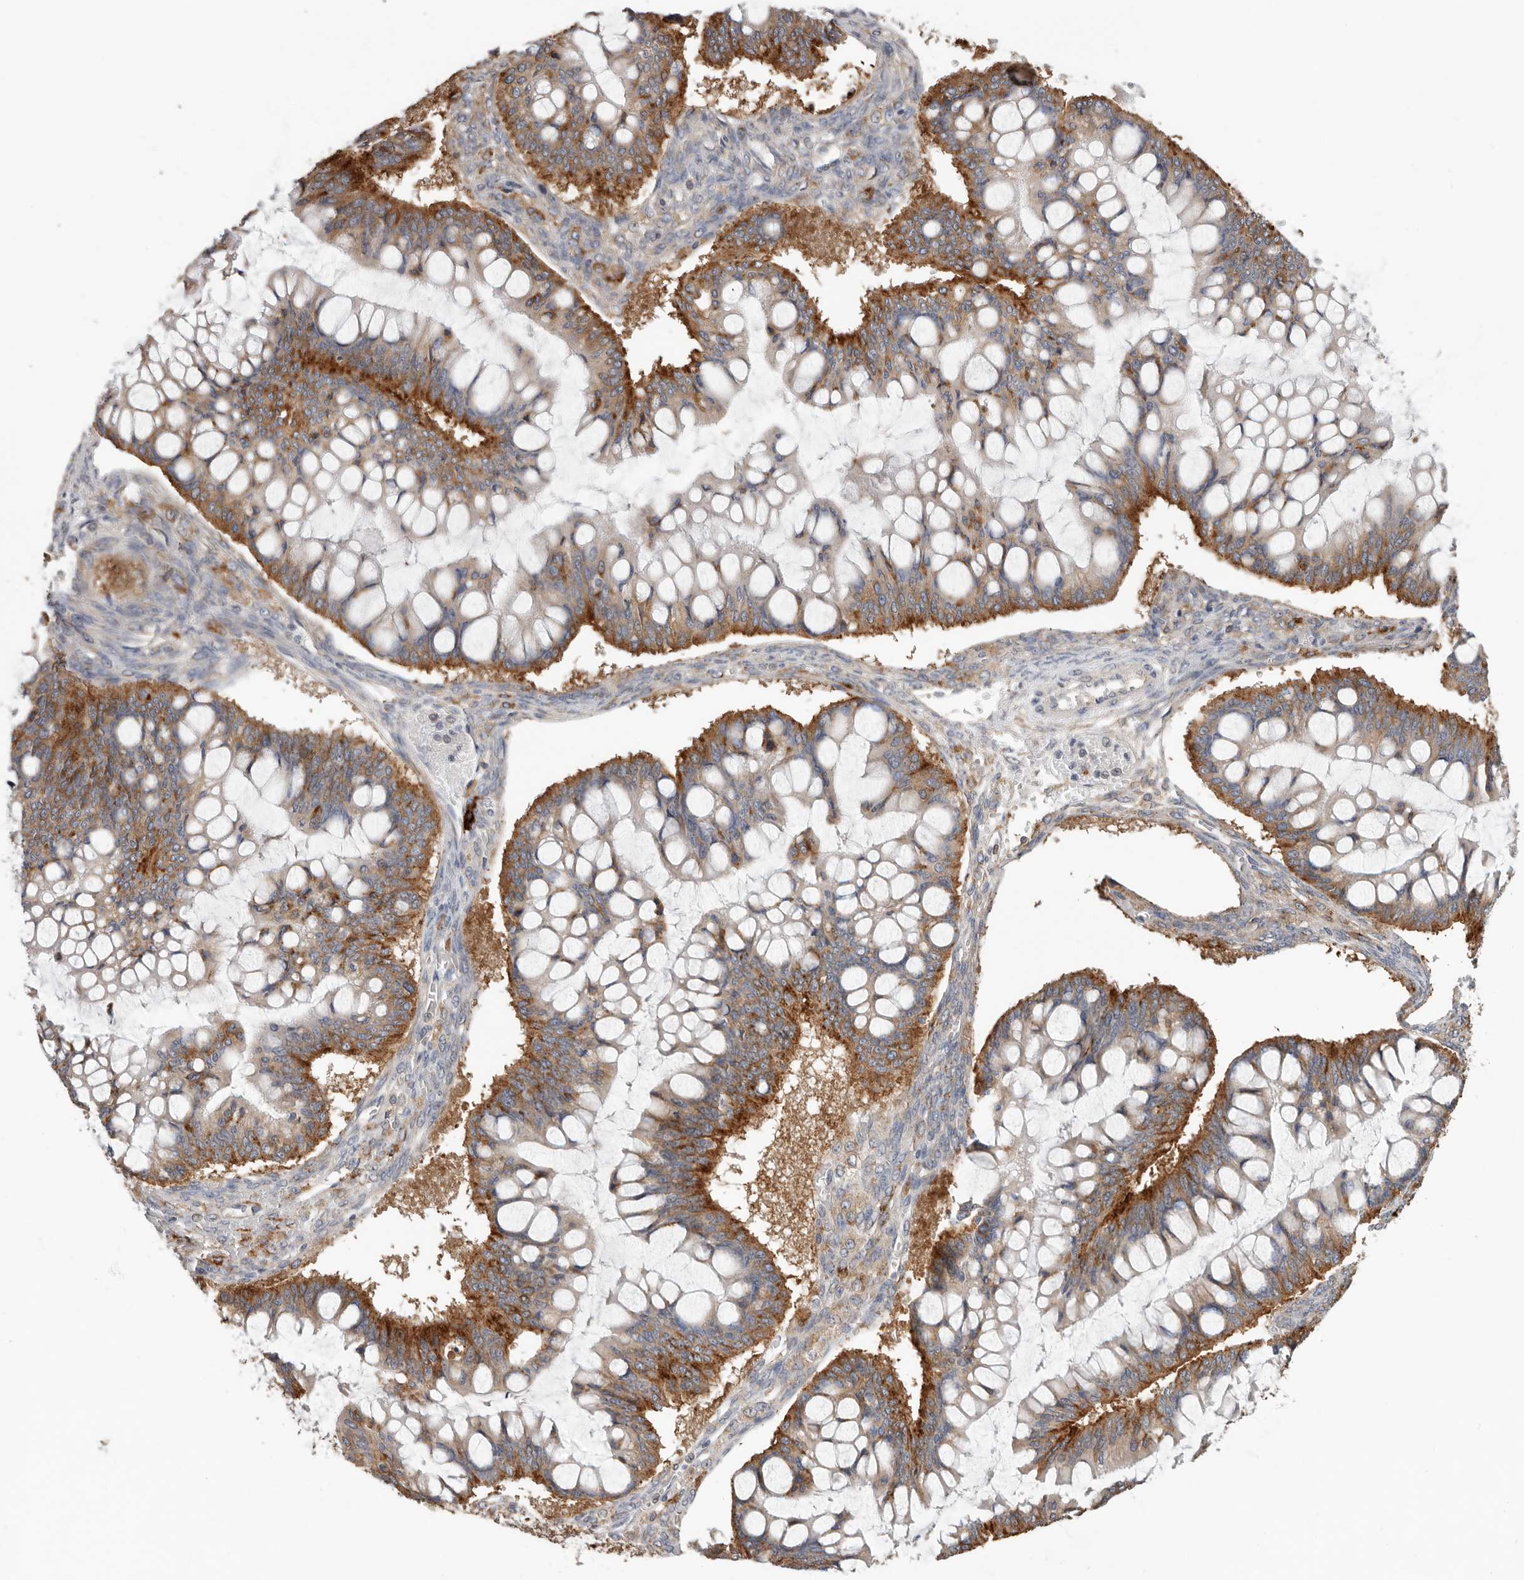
{"staining": {"intensity": "moderate", "quantity": ">75%", "location": "cytoplasmic/membranous"}, "tissue": "ovarian cancer", "cell_type": "Tumor cells", "image_type": "cancer", "snomed": [{"axis": "morphology", "description": "Cystadenocarcinoma, mucinous, NOS"}, {"axis": "topography", "description": "Ovary"}], "caption": "Ovarian cancer stained with a protein marker reveals moderate staining in tumor cells.", "gene": "TFRC", "patient": {"sex": "female", "age": 73}}